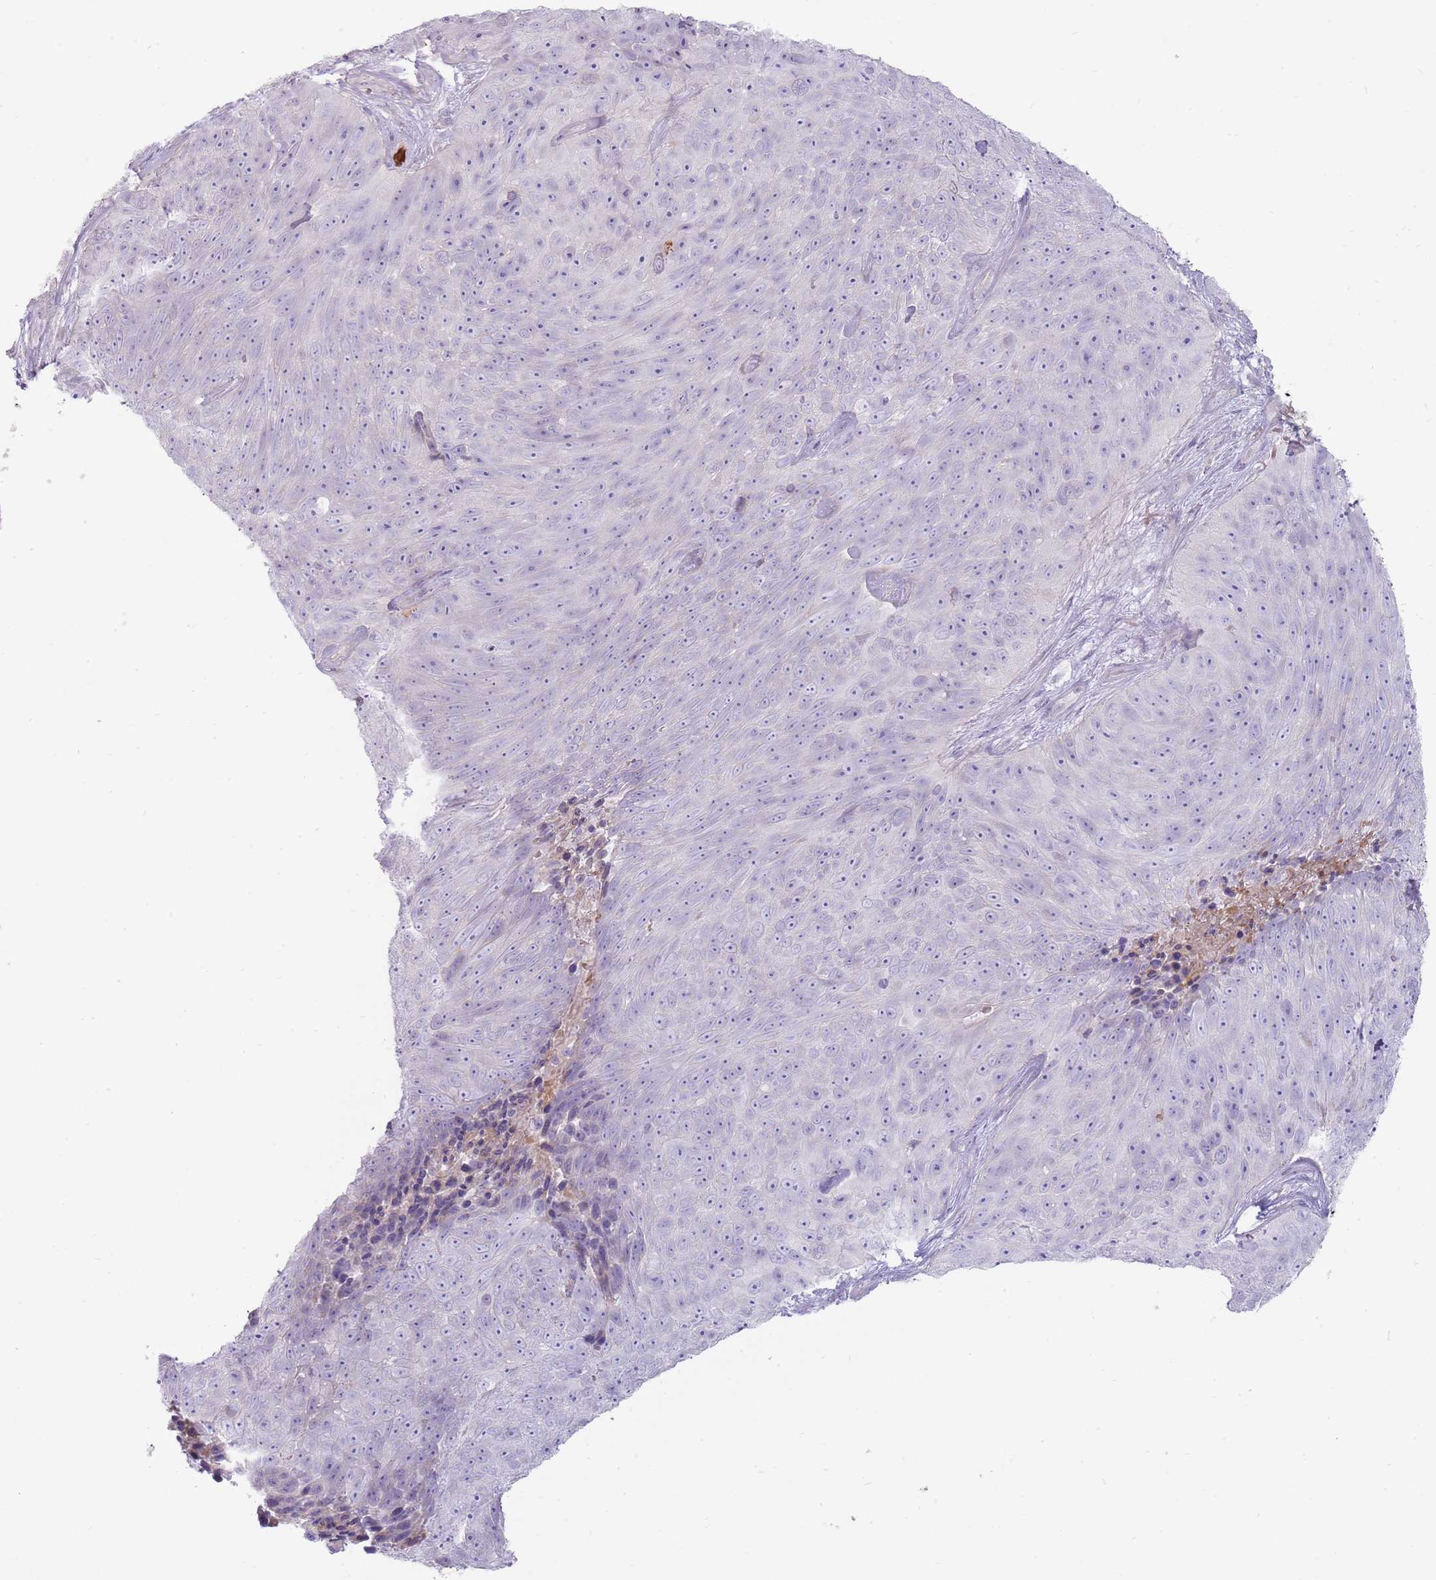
{"staining": {"intensity": "negative", "quantity": "none", "location": "none"}, "tissue": "skin cancer", "cell_type": "Tumor cells", "image_type": "cancer", "snomed": [{"axis": "morphology", "description": "Squamous cell carcinoma, NOS"}, {"axis": "topography", "description": "Skin"}], "caption": "This is an IHC photomicrograph of squamous cell carcinoma (skin). There is no staining in tumor cells.", "gene": "MCUB", "patient": {"sex": "female", "age": 87}}